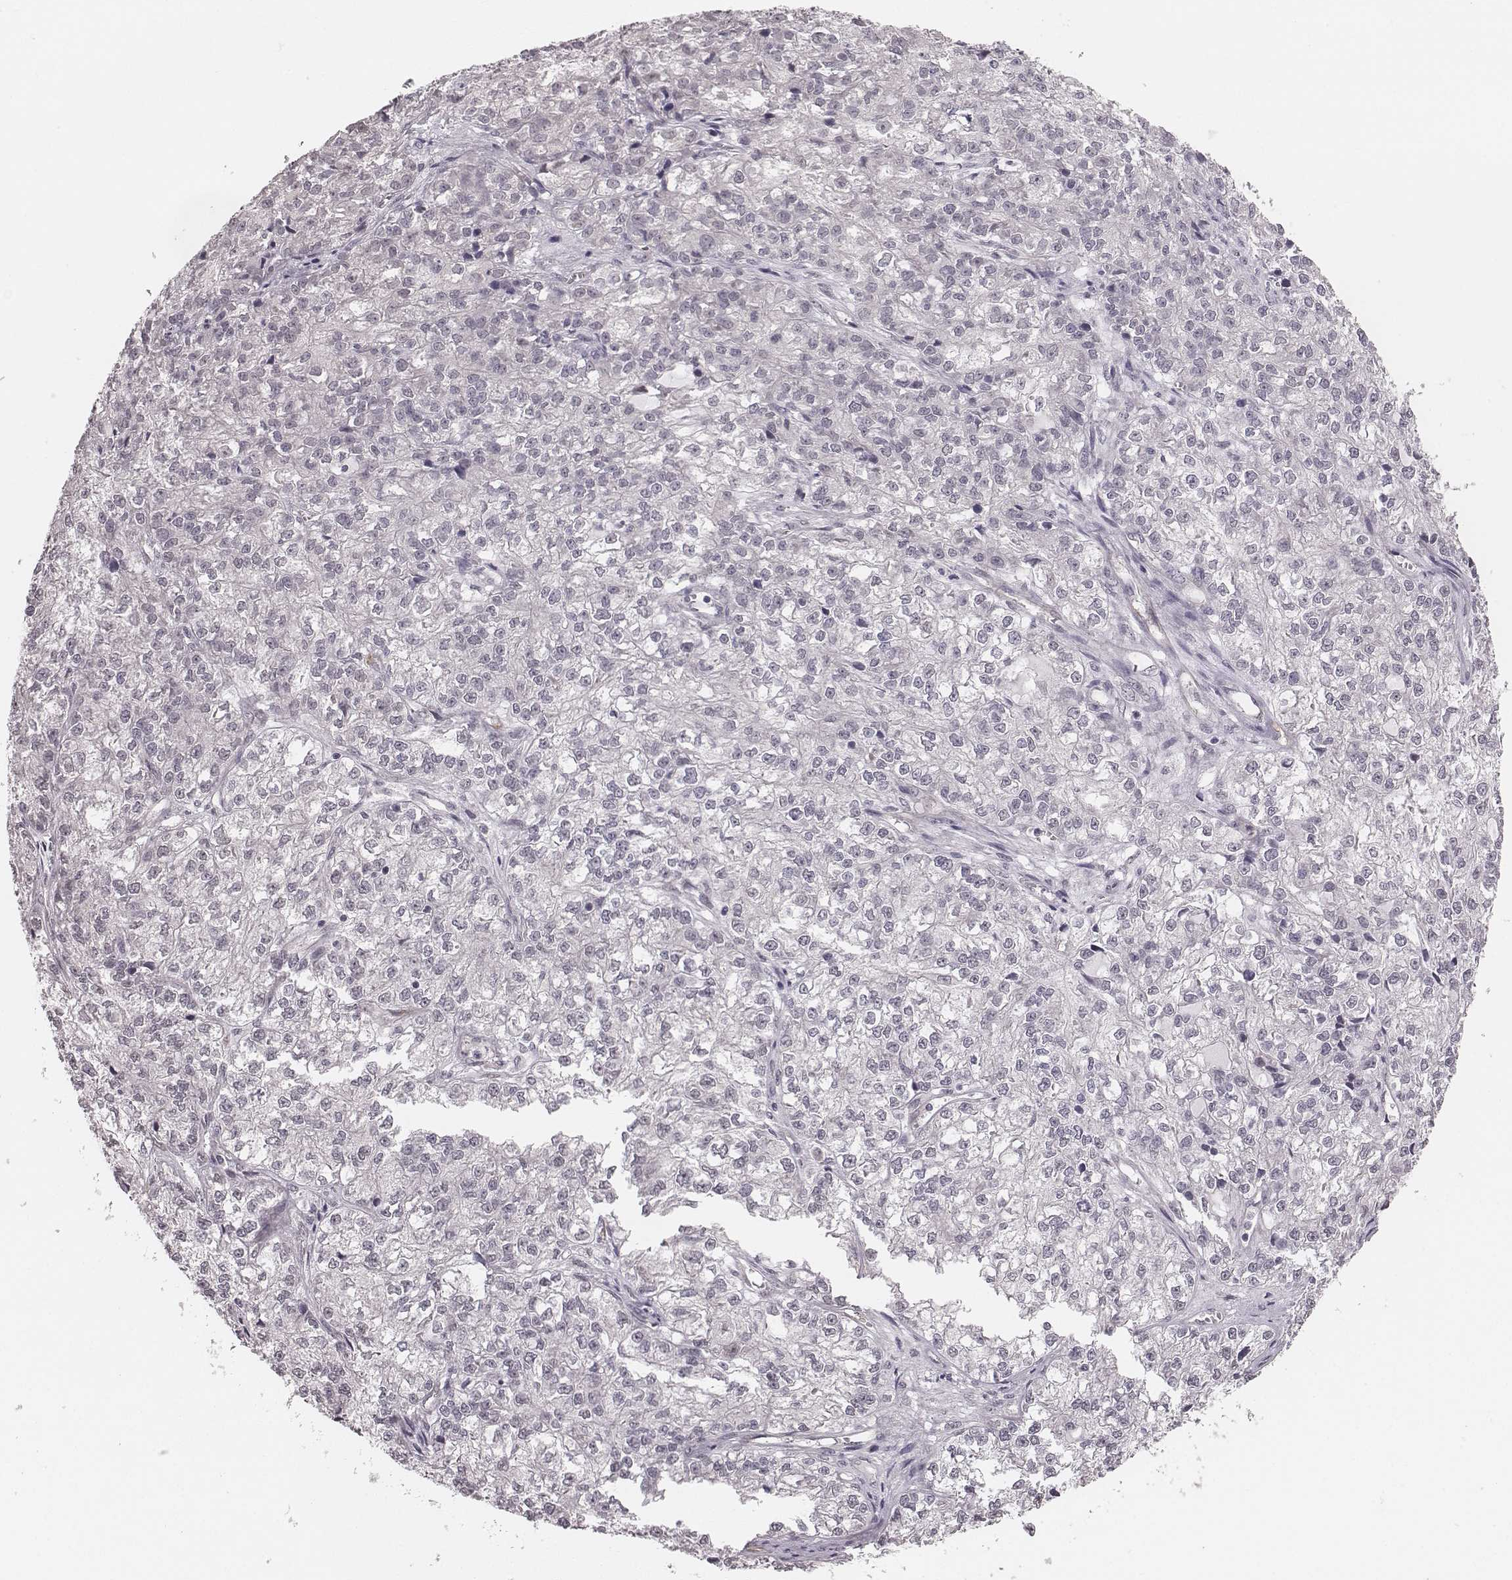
{"staining": {"intensity": "negative", "quantity": "none", "location": "none"}, "tissue": "ovarian cancer", "cell_type": "Tumor cells", "image_type": "cancer", "snomed": [{"axis": "morphology", "description": "Carcinoma, endometroid"}, {"axis": "topography", "description": "Ovary"}], "caption": "Human ovarian cancer (endometroid carcinoma) stained for a protein using immunohistochemistry shows no positivity in tumor cells.", "gene": "RPGRIP1", "patient": {"sex": "female", "age": 64}}